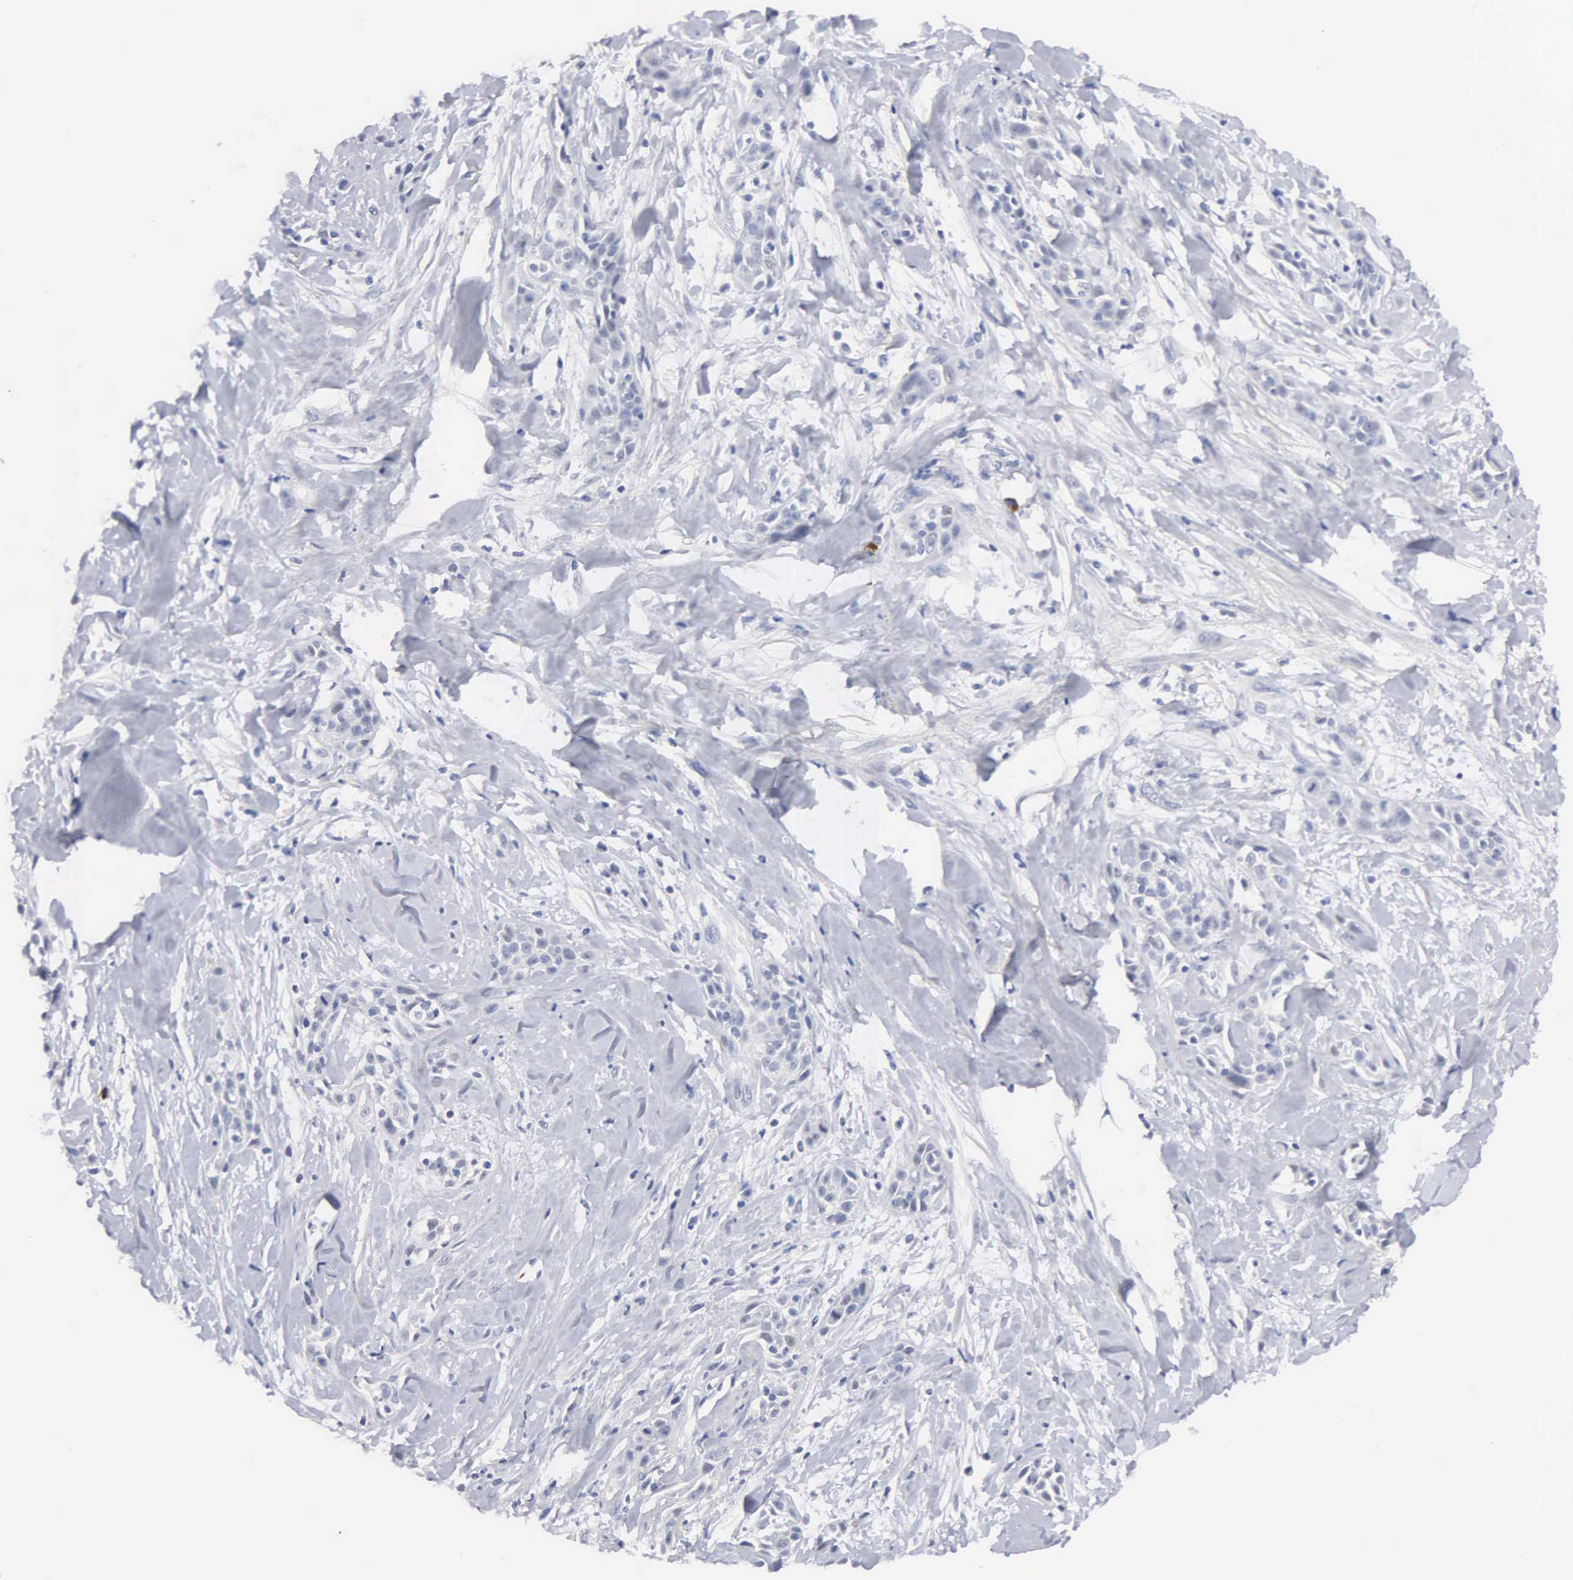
{"staining": {"intensity": "negative", "quantity": "none", "location": "none"}, "tissue": "skin cancer", "cell_type": "Tumor cells", "image_type": "cancer", "snomed": [{"axis": "morphology", "description": "Squamous cell carcinoma, NOS"}, {"axis": "topography", "description": "Skin"}, {"axis": "topography", "description": "Anal"}], "caption": "Tumor cells are negative for protein expression in human skin squamous cell carcinoma.", "gene": "ASPHD2", "patient": {"sex": "male", "age": 64}}